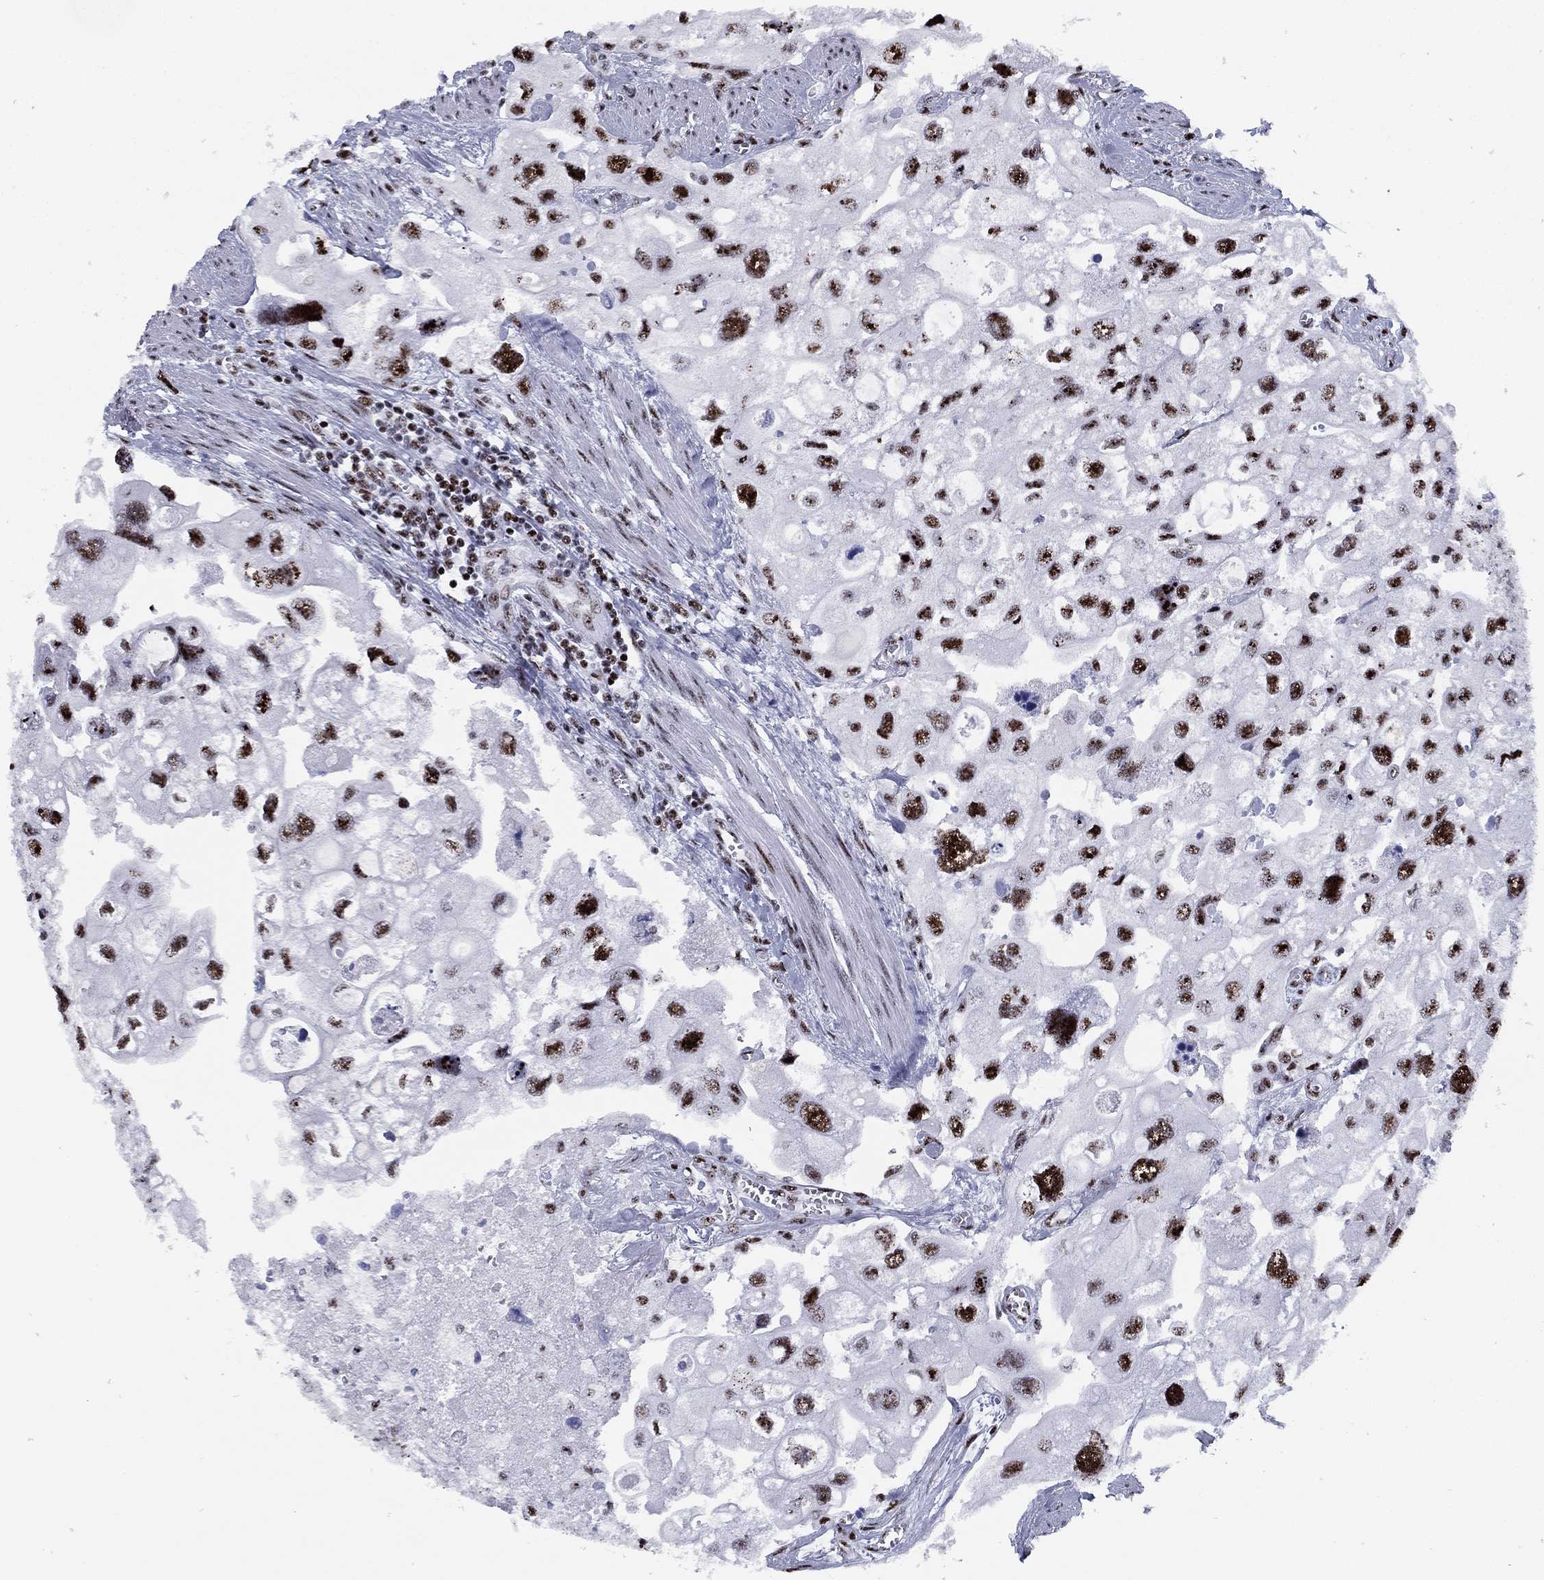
{"staining": {"intensity": "strong", "quantity": ">75%", "location": "nuclear"}, "tissue": "urothelial cancer", "cell_type": "Tumor cells", "image_type": "cancer", "snomed": [{"axis": "morphology", "description": "Urothelial carcinoma, High grade"}, {"axis": "topography", "description": "Urinary bladder"}], "caption": "Urothelial carcinoma (high-grade) stained for a protein reveals strong nuclear positivity in tumor cells.", "gene": "CYB561D2", "patient": {"sex": "male", "age": 59}}